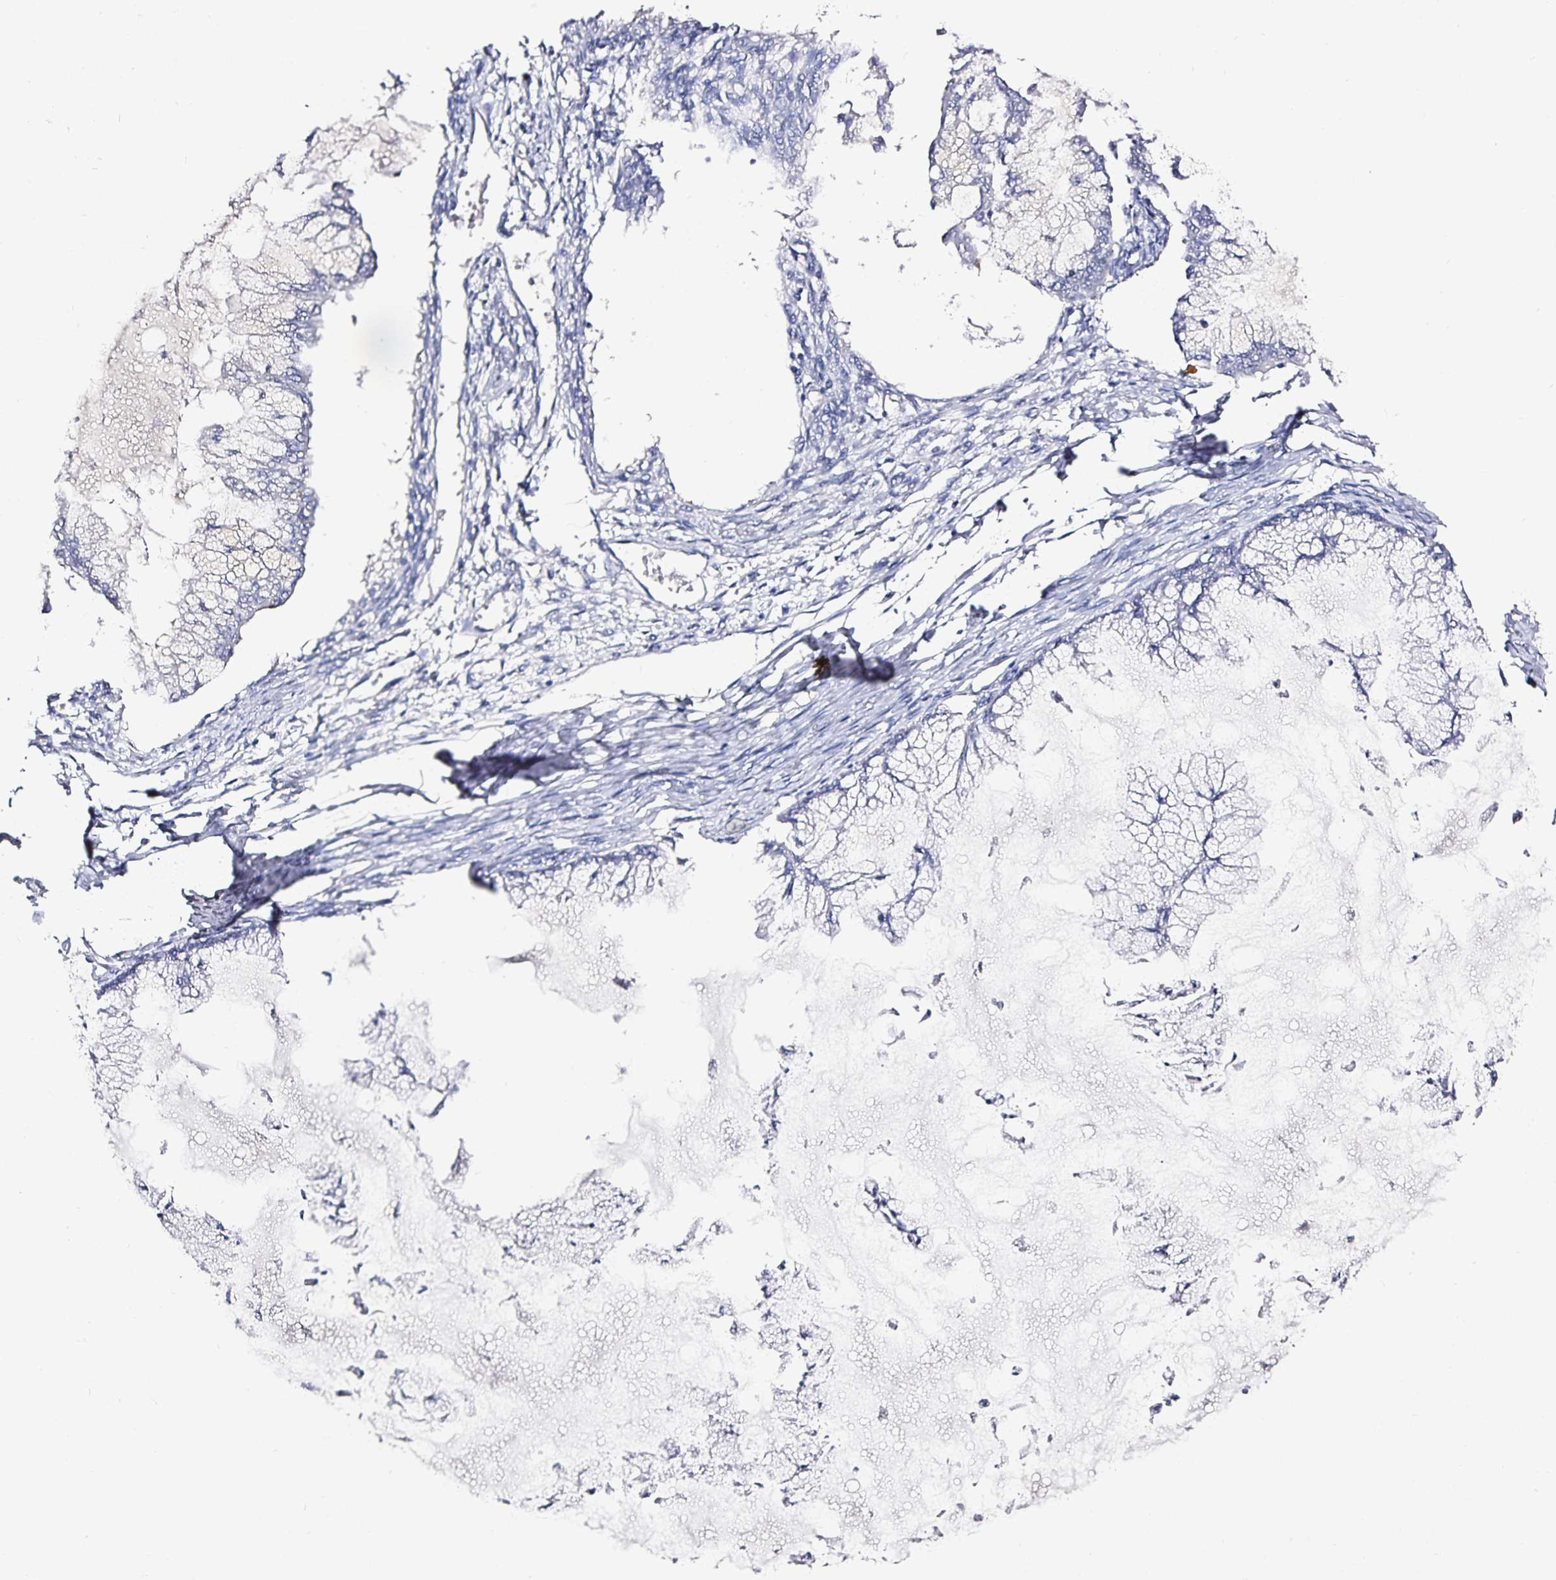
{"staining": {"intensity": "negative", "quantity": "none", "location": "none"}, "tissue": "ovarian cancer", "cell_type": "Tumor cells", "image_type": "cancer", "snomed": [{"axis": "morphology", "description": "Cystadenocarcinoma, mucinous, NOS"}, {"axis": "topography", "description": "Ovary"}], "caption": "An immunohistochemistry (IHC) histopathology image of ovarian cancer (mucinous cystadenocarcinoma) is shown. There is no staining in tumor cells of ovarian cancer (mucinous cystadenocarcinoma).", "gene": "TTR", "patient": {"sex": "female", "age": 34}}